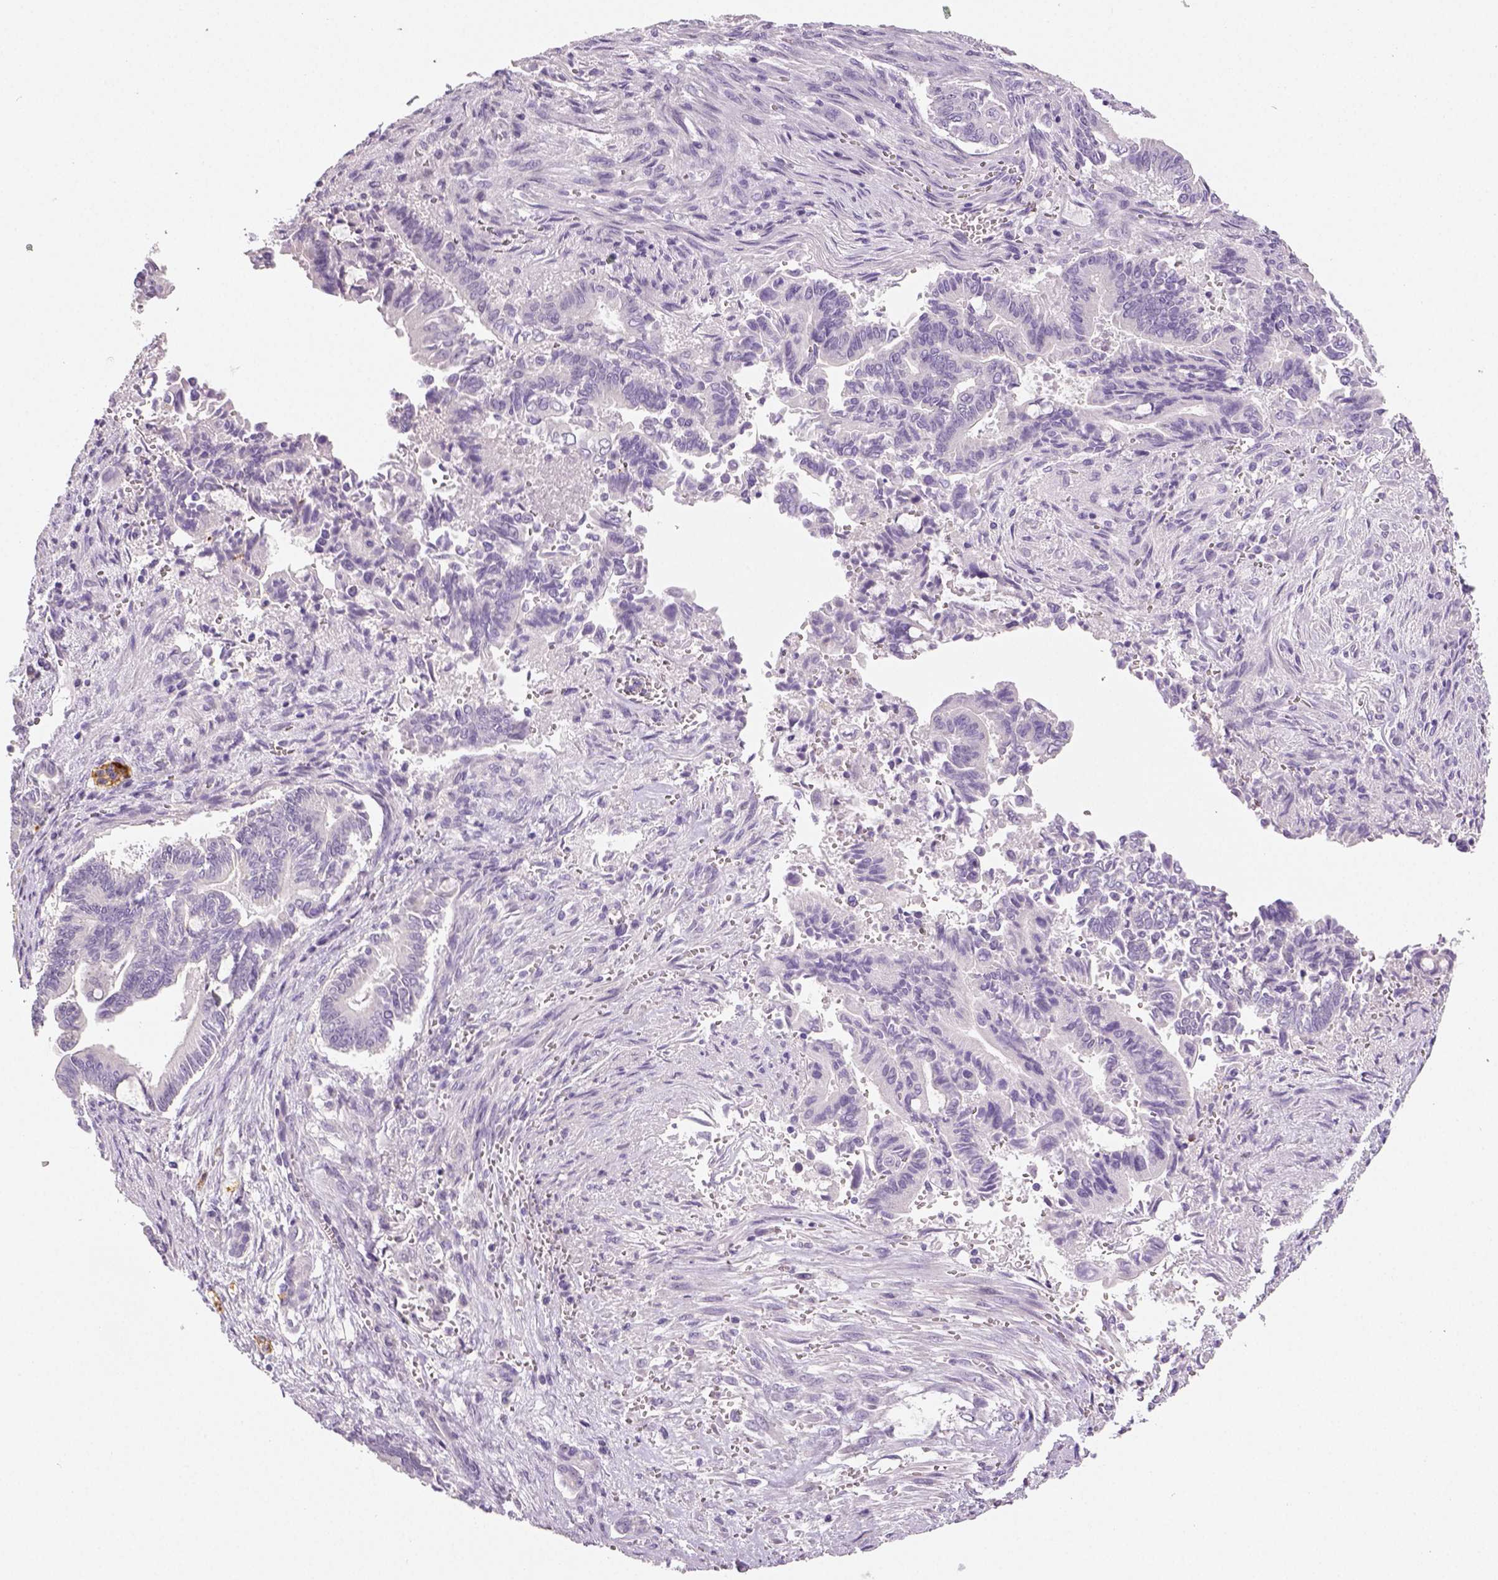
{"staining": {"intensity": "negative", "quantity": "none", "location": "none"}, "tissue": "pancreatic cancer", "cell_type": "Tumor cells", "image_type": "cancer", "snomed": [{"axis": "morphology", "description": "Adenocarcinoma, NOS"}, {"axis": "topography", "description": "Pancreas"}], "caption": "A high-resolution histopathology image shows IHC staining of pancreatic cancer (adenocarcinoma), which reveals no significant positivity in tumor cells. (DAB IHC with hematoxylin counter stain).", "gene": "TSPAN7", "patient": {"sex": "male", "age": 68}}